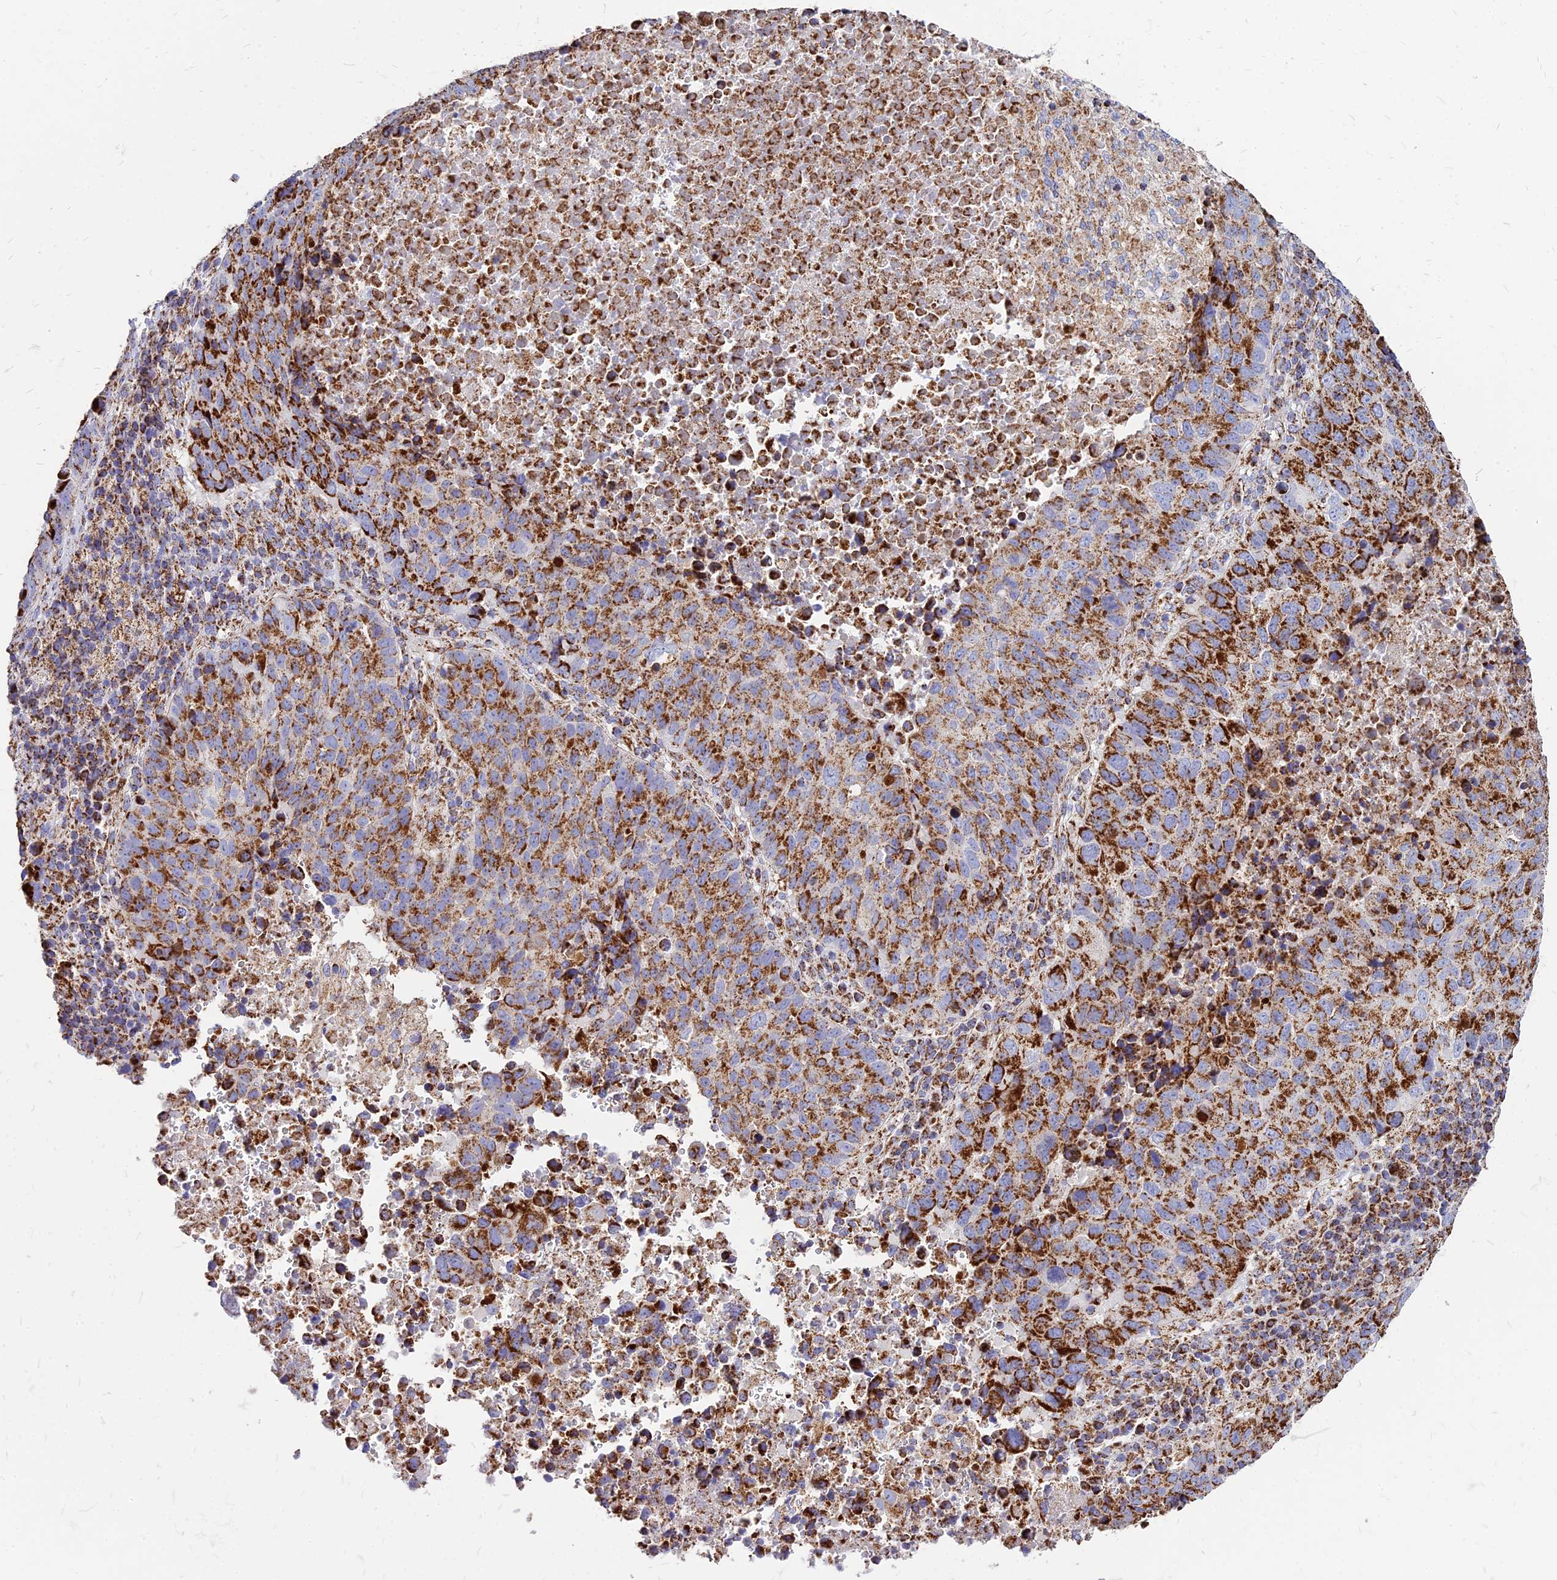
{"staining": {"intensity": "strong", "quantity": ">75%", "location": "cytoplasmic/membranous"}, "tissue": "lung cancer", "cell_type": "Tumor cells", "image_type": "cancer", "snomed": [{"axis": "morphology", "description": "Squamous cell carcinoma, NOS"}, {"axis": "topography", "description": "Lung"}], "caption": "Immunohistochemistry micrograph of neoplastic tissue: human lung cancer (squamous cell carcinoma) stained using immunohistochemistry shows high levels of strong protein expression localized specifically in the cytoplasmic/membranous of tumor cells, appearing as a cytoplasmic/membranous brown color.", "gene": "DLD", "patient": {"sex": "male", "age": 73}}